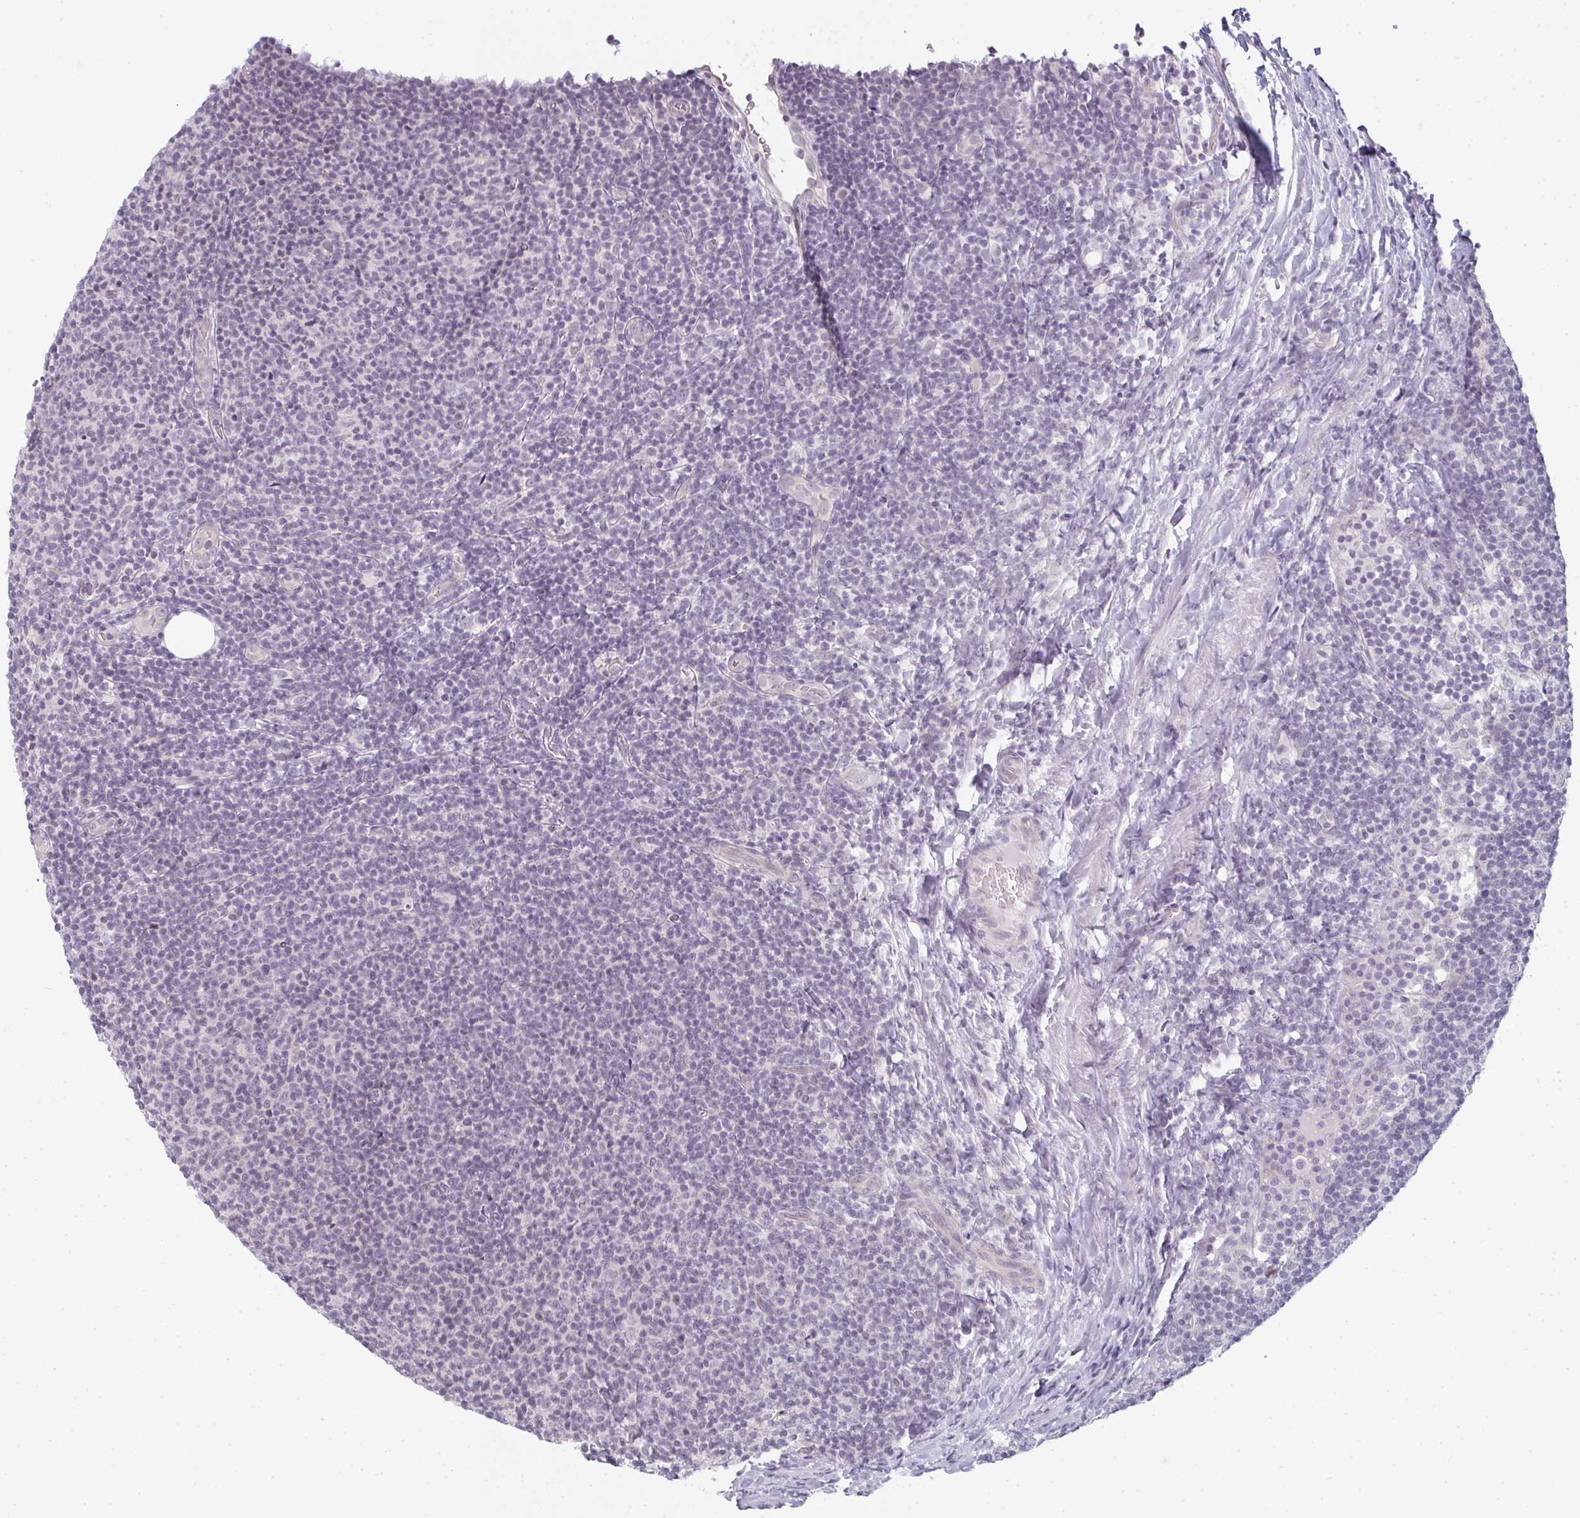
{"staining": {"intensity": "negative", "quantity": "none", "location": "none"}, "tissue": "lymphoma", "cell_type": "Tumor cells", "image_type": "cancer", "snomed": [{"axis": "morphology", "description": "Malignant lymphoma, non-Hodgkin's type, Low grade"}, {"axis": "topography", "description": "Lymph node"}], "caption": "Lymphoma was stained to show a protein in brown. There is no significant expression in tumor cells. (Brightfield microscopy of DAB (3,3'-diaminobenzidine) IHC at high magnification).", "gene": "RBBP6", "patient": {"sex": "male", "age": 66}}